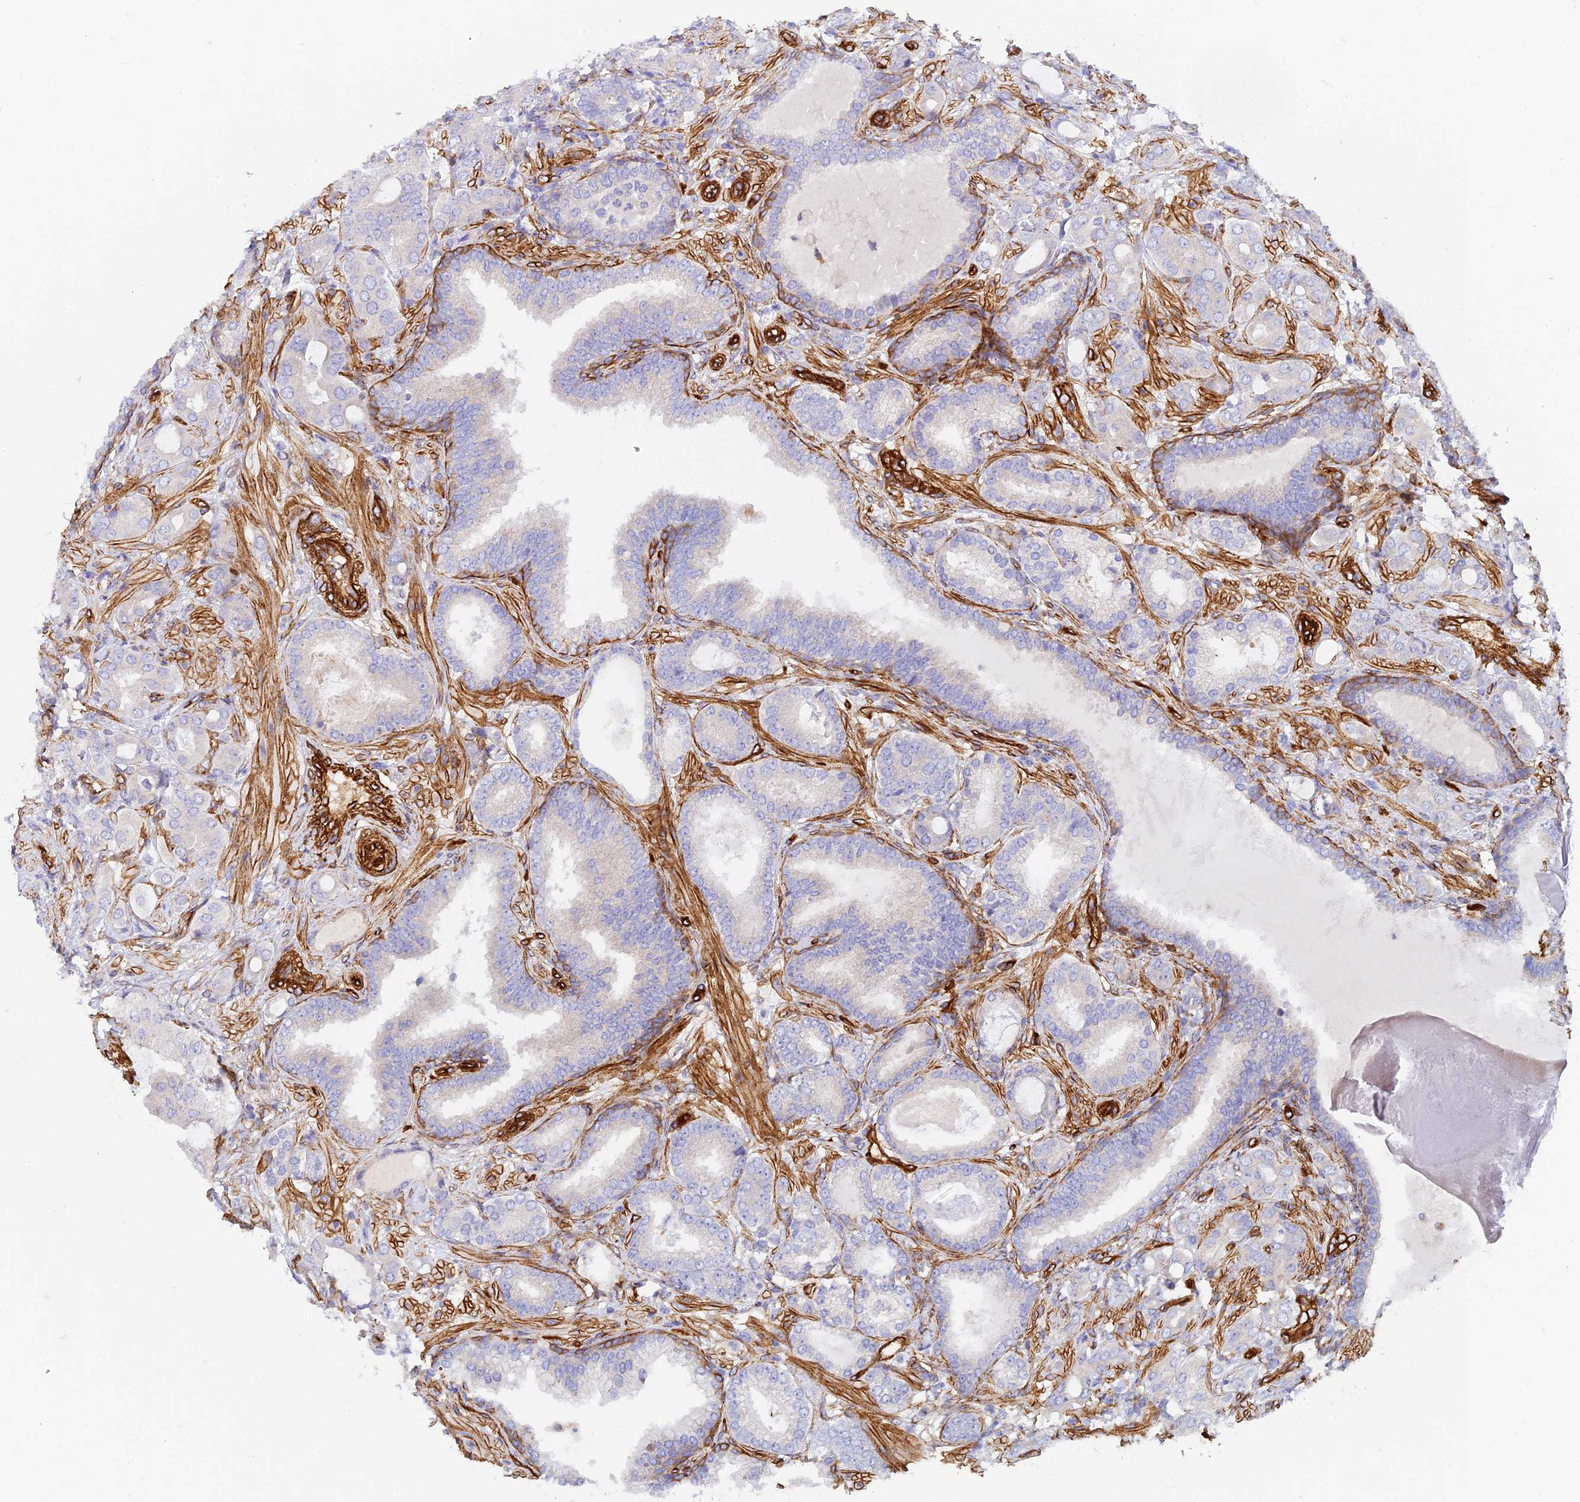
{"staining": {"intensity": "negative", "quantity": "none", "location": "none"}, "tissue": "prostate cancer", "cell_type": "Tumor cells", "image_type": "cancer", "snomed": [{"axis": "morphology", "description": "Adenocarcinoma, Low grade"}, {"axis": "topography", "description": "Prostate"}], "caption": "Immunohistochemistry of prostate cancer (adenocarcinoma (low-grade)) exhibits no staining in tumor cells.", "gene": "MYO9A", "patient": {"sex": "male", "age": 57}}